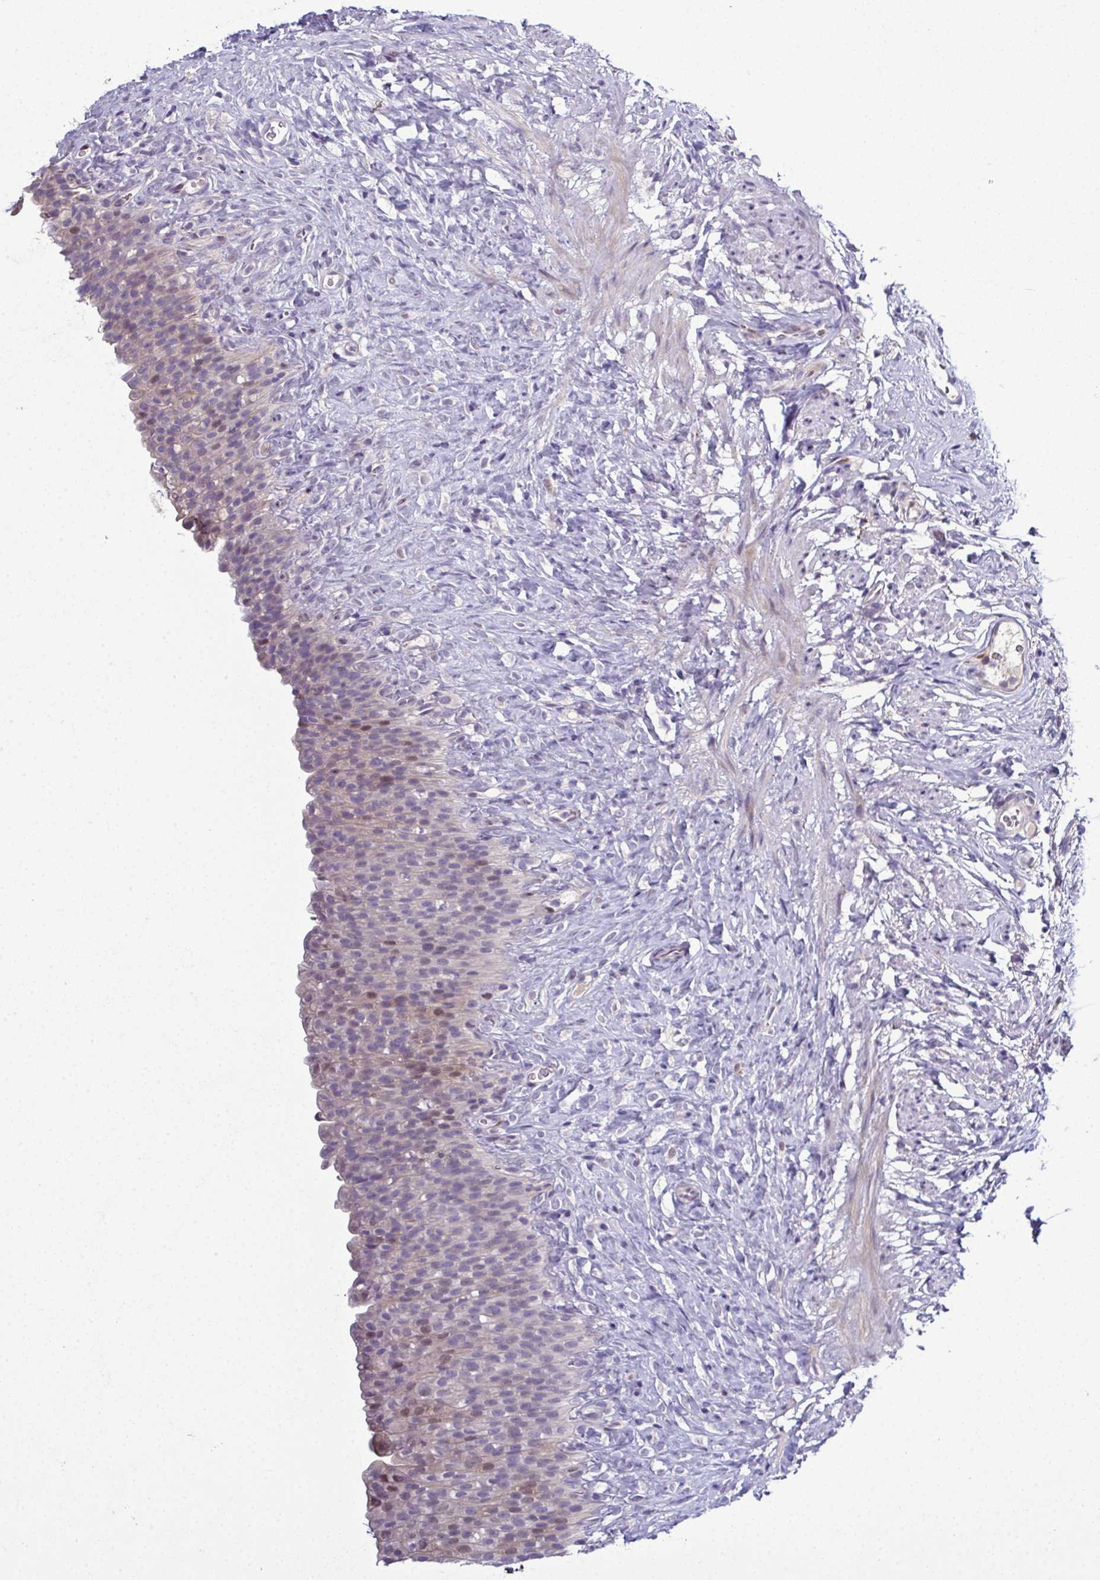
{"staining": {"intensity": "weak", "quantity": "<25%", "location": "nuclear"}, "tissue": "urinary bladder", "cell_type": "Urothelial cells", "image_type": "normal", "snomed": [{"axis": "morphology", "description": "Normal tissue, NOS"}, {"axis": "topography", "description": "Urinary bladder"}, {"axis": "topography", "description": "Prostate"}], "caption": "Histopathology image shows no protein positivity in urothelial cells of normal urinary bladder. The staining is performed using DAB brown chromogen with nuclei counter-stained in using hematoxylin.", "gene": "ODF1", "patient": {"sex": "male", "age": 76}}